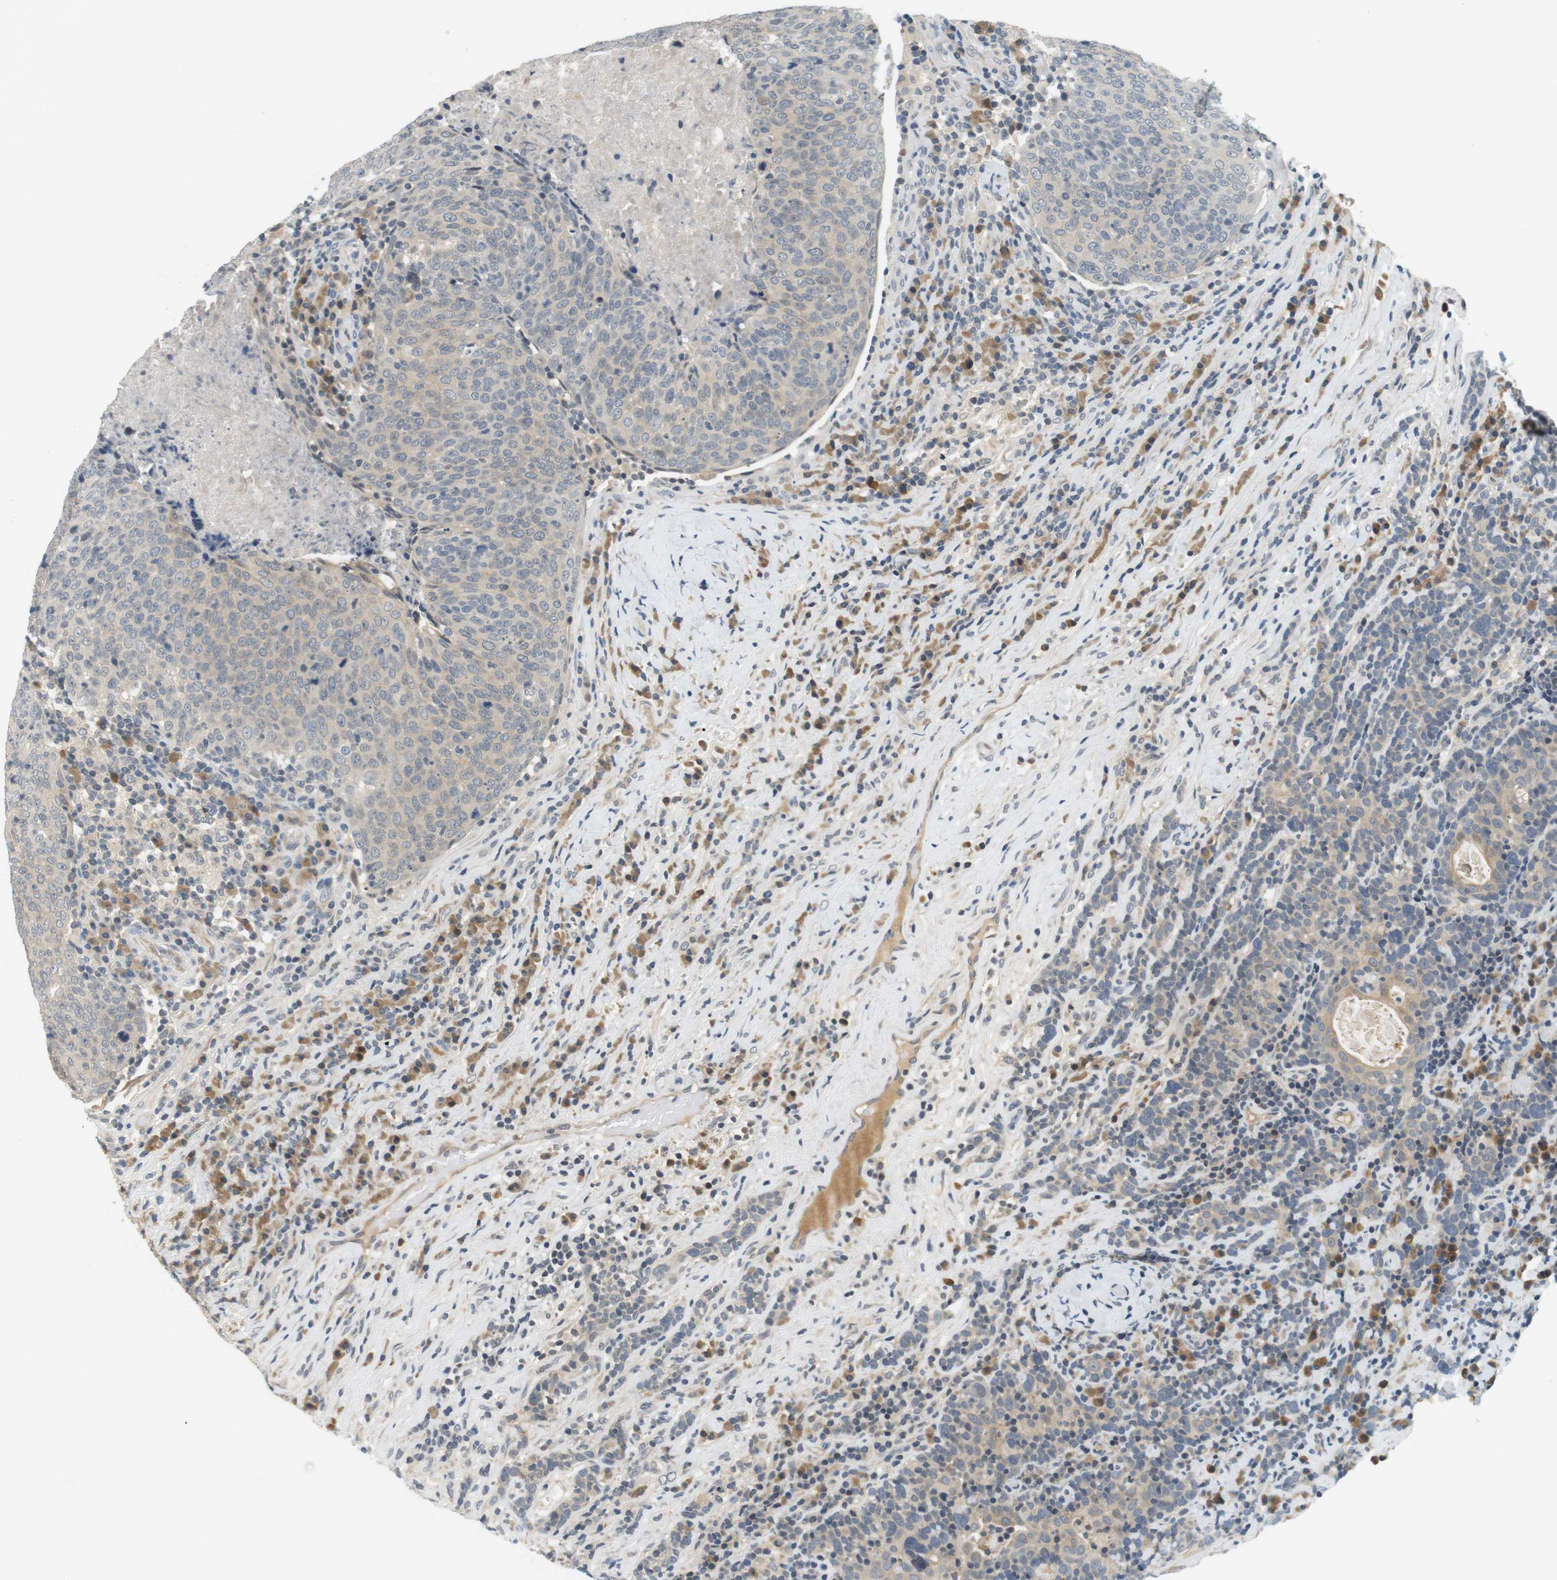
{"staining": {"intensity": "negative", "quantity": "none", "location": "none"}, "tissue": "head and neck cancer", "cell_type": "Tumor cells", "image_type": "cancer", "snomed": [{"axis": "morphology", "description": "Squamous cell carcinoma, NOS"}, {"axis": "morphology", "description": "Squamous cell carcinoma, metastatic, NOS"}, {"axis": "topography", "description": "Lymph node"}, {"axis": "topography", "description": "Head-Neck"}], "caption": "Human metastatic squamous cell carcinoma (head and neck) stained for a protein using IHC shows no positivity in tumor cells.", "gene": "WNT7A", "patient": {"sex": "male", "age": 62}}